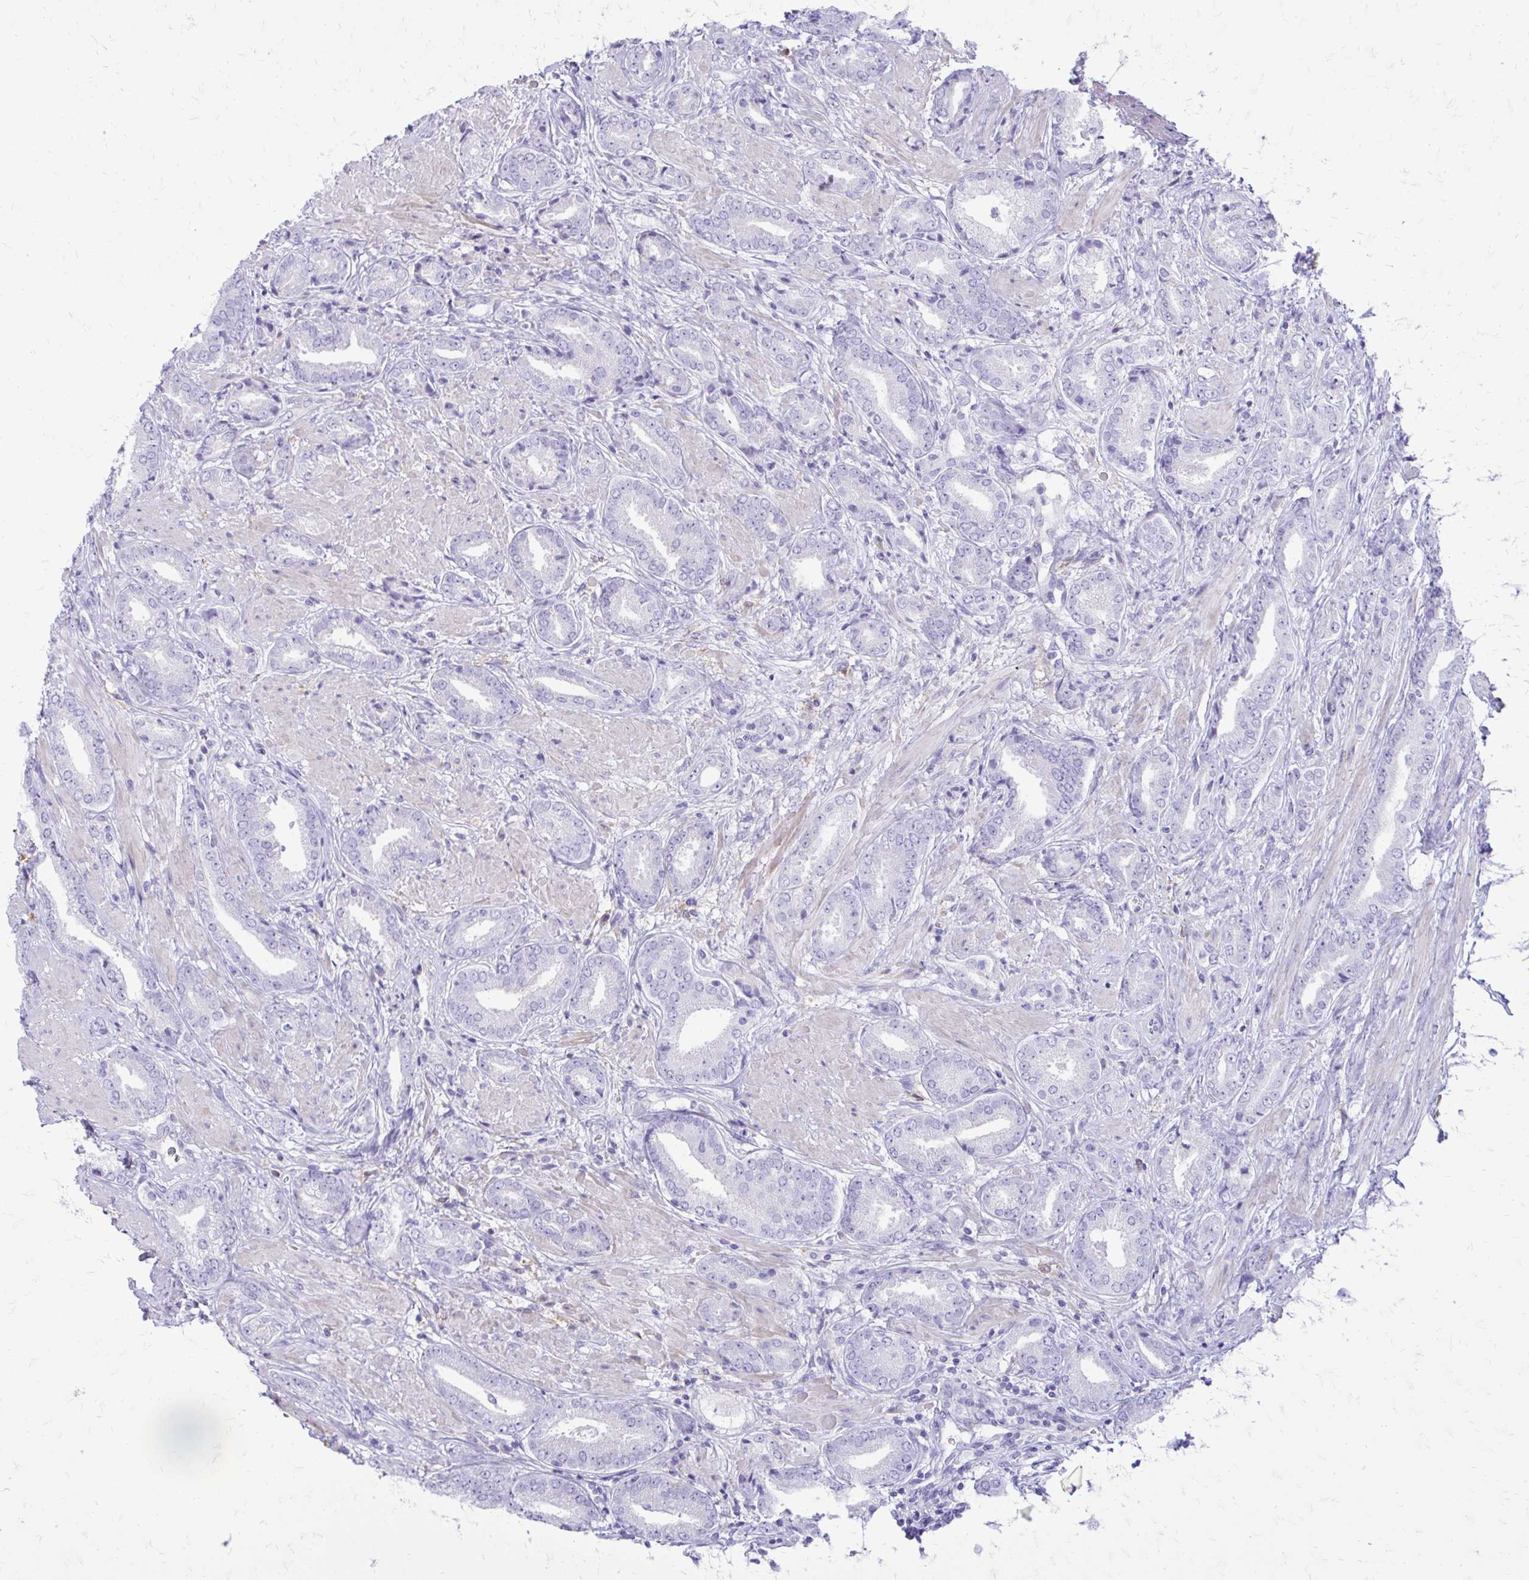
{"staining": {"intensity": "negative", "quantity": "none", "location": "none"}, "tissue": "prostate cancer", "cell_type": "Tumor cells", "image_type": "cancer", "snomed": [{"axis": "morphology", "description": "Adenocarcinoma, High grade"}, {"axis": "topography", "description": "Prostate"}], "caption": "Prostate cancer (high-grade adenocarcinoma) was stained to show a protein in brown. There is no significant expression in tumor cells.", "gene": "SIGLEC11", "patient": {"sex": "male", "age": 56}}